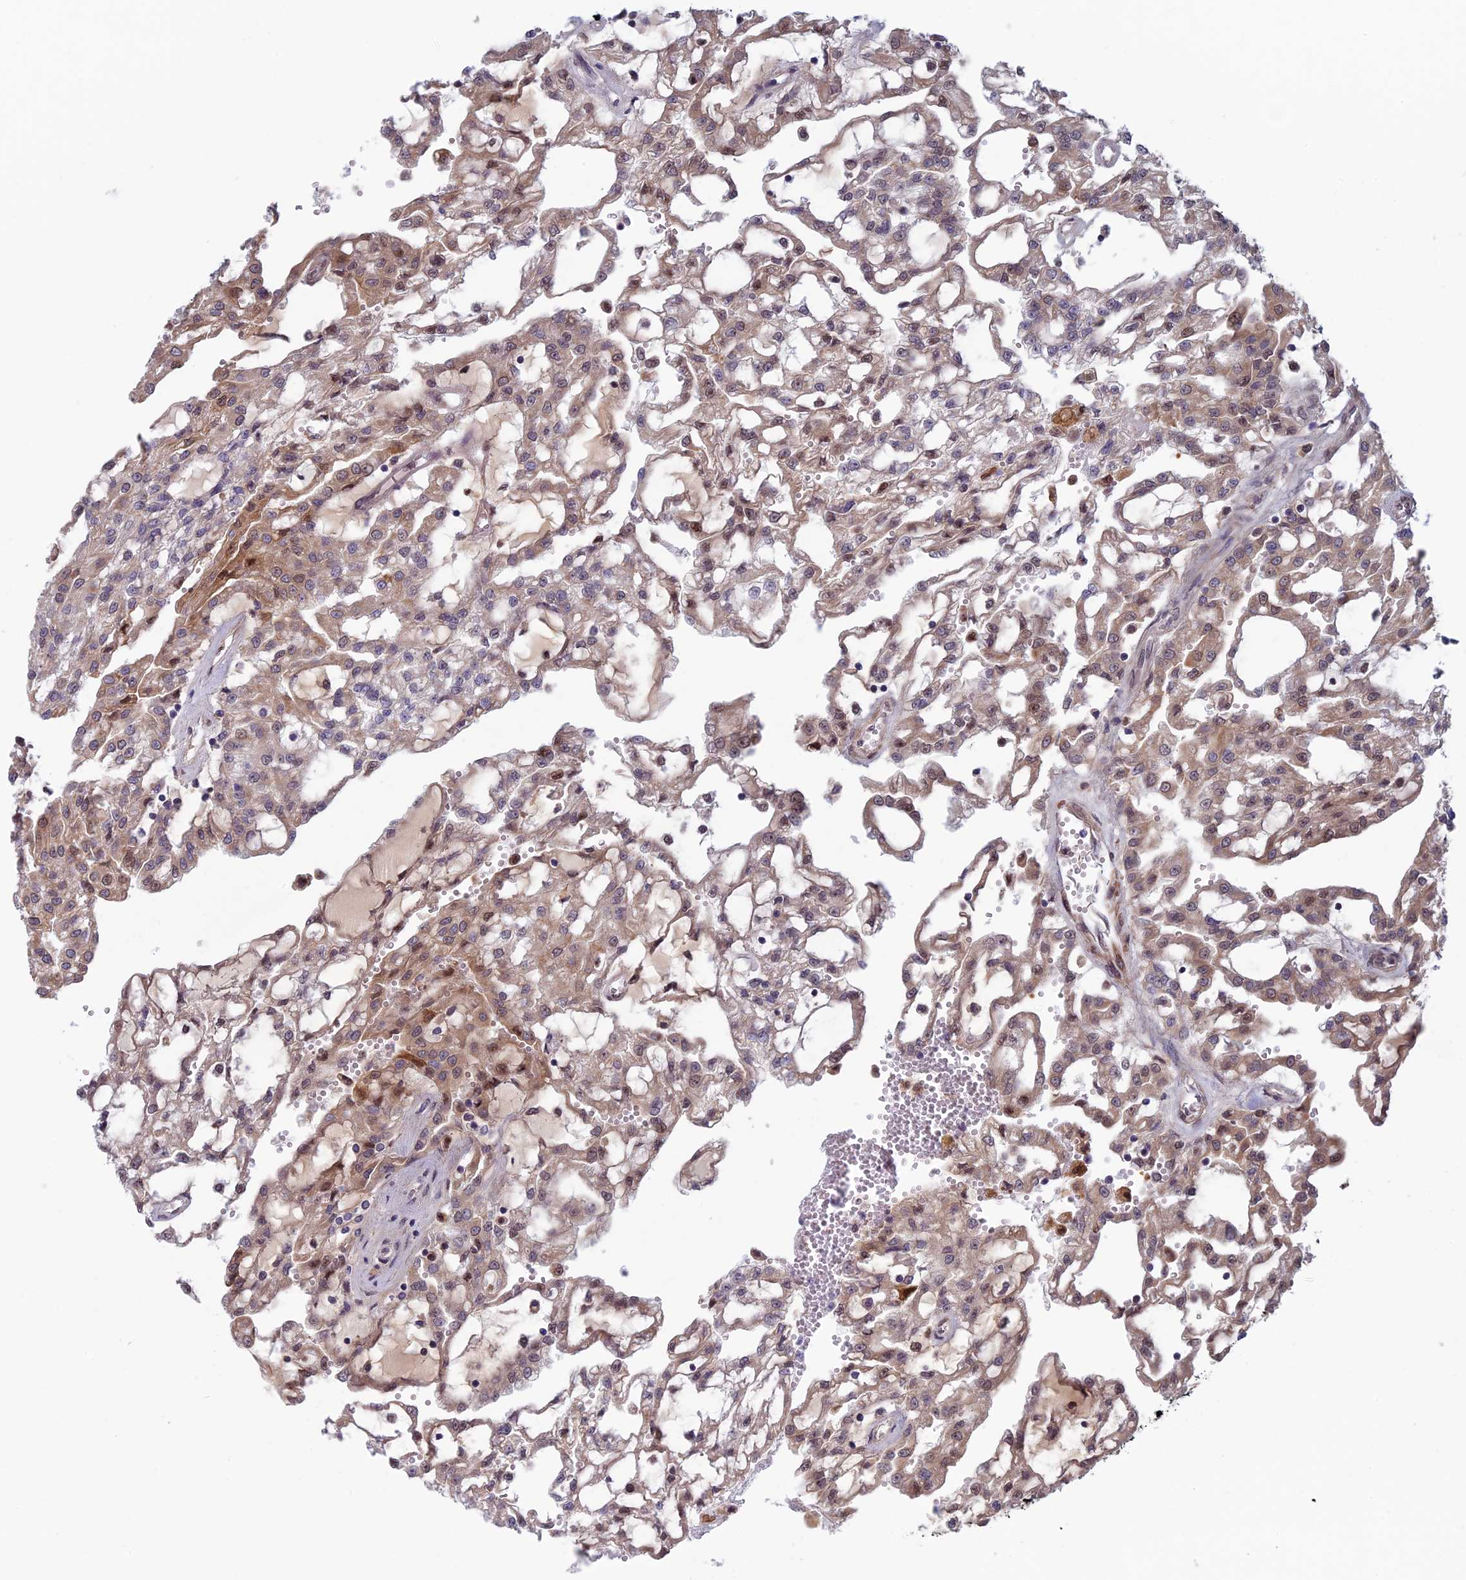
{"staining": {"intensity": "moderate", "quantity": "25%-75%", "location": "cytoplasmic/membranous,nuclear"}, "tissue": "renal cancer", "cell_type": "Tumor cells", "image_type": "cancer", "snomed": [{"axis": "morphology", "description": "Adenocarcinoma, NOS"}, {"axis": "topography", "description": "Kidney"}], "caption": "There is medium levels of moderate cytoplasmic/membranous and nuclear expression in tumor cells of renal adenocarcinoma, as demonstrated by immunohistochemical staining (brown color).", "gene": "FADS1", "patient": {"sex": "male", "age": 63}}